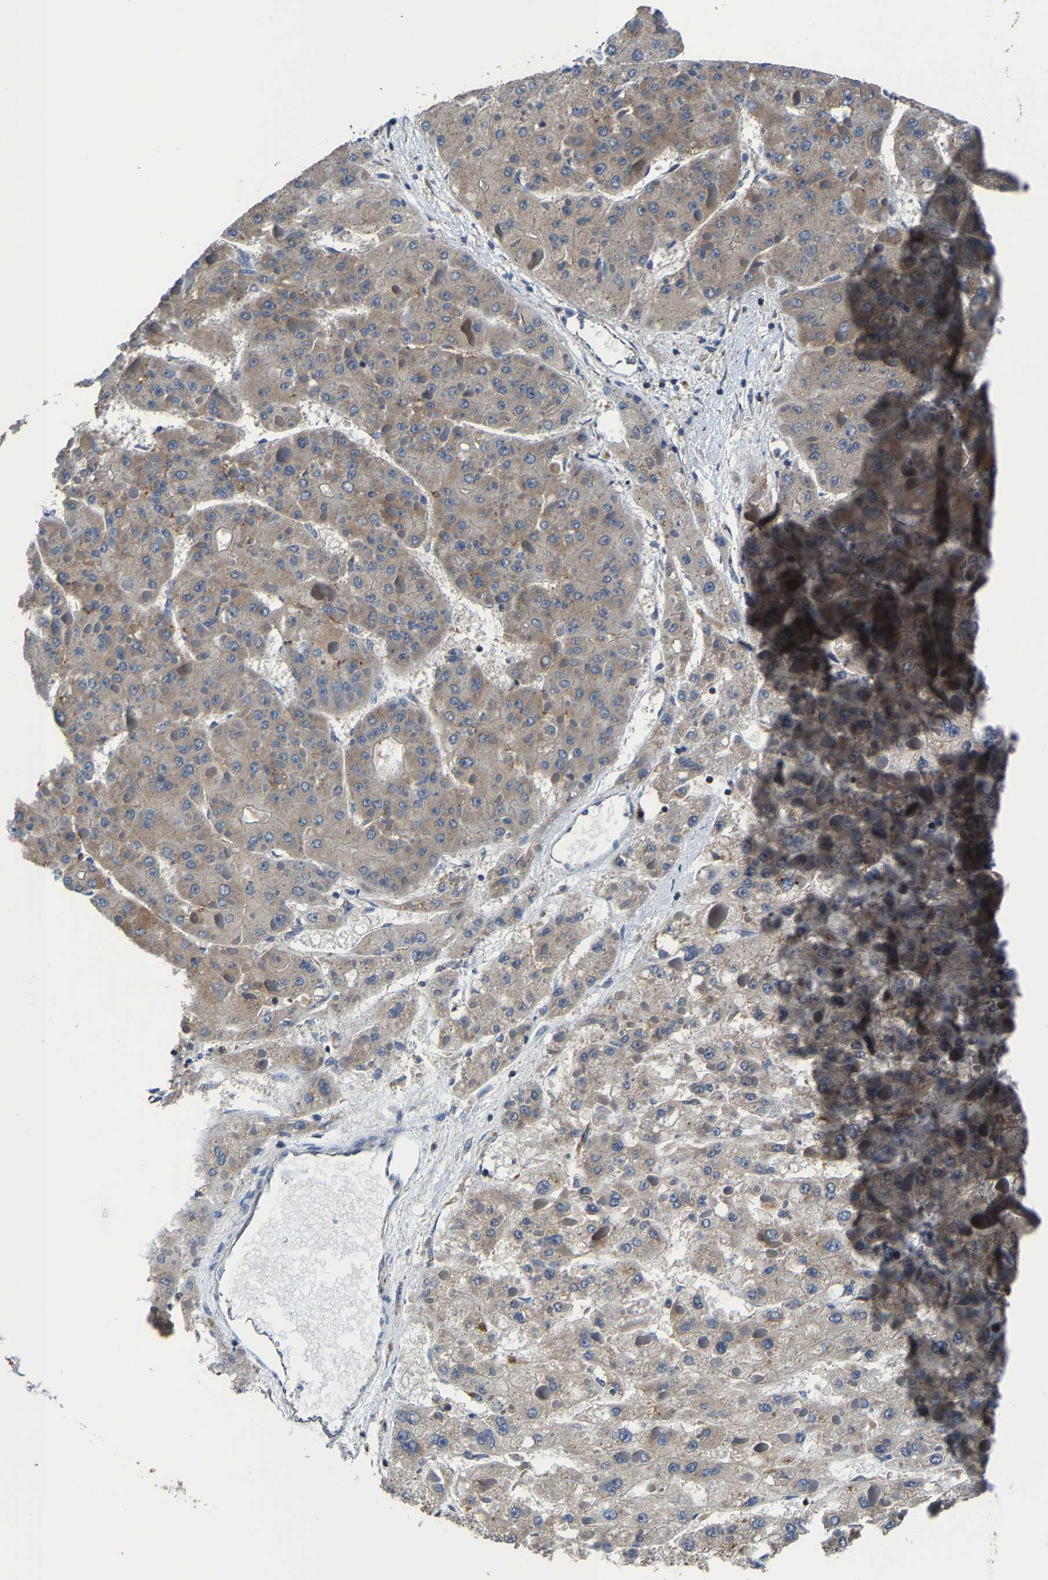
{"staining": {"intensity": "negative", "quantity": "none", "location": "none"}, "tissue": "liver cancer", "cell_type": "Tumor cells", "image_type": "cancer", "snomed": [{"axis": "morphology", "description": "Carcinoma, Hepatocellular, NOS"}, {"axis": "topography", "description": "Liver"}], "caption": "High magnification brightfield microscopy of liver cancer (hepatocellular carcinoma) stained with DAB (3,3'-diaminobenzidine) (brown) and counterstained with hematoxylin (blue): tumor cells show no significant staining.", "gene": "AGK", "patient": {"sex": "female", "age": 73}}